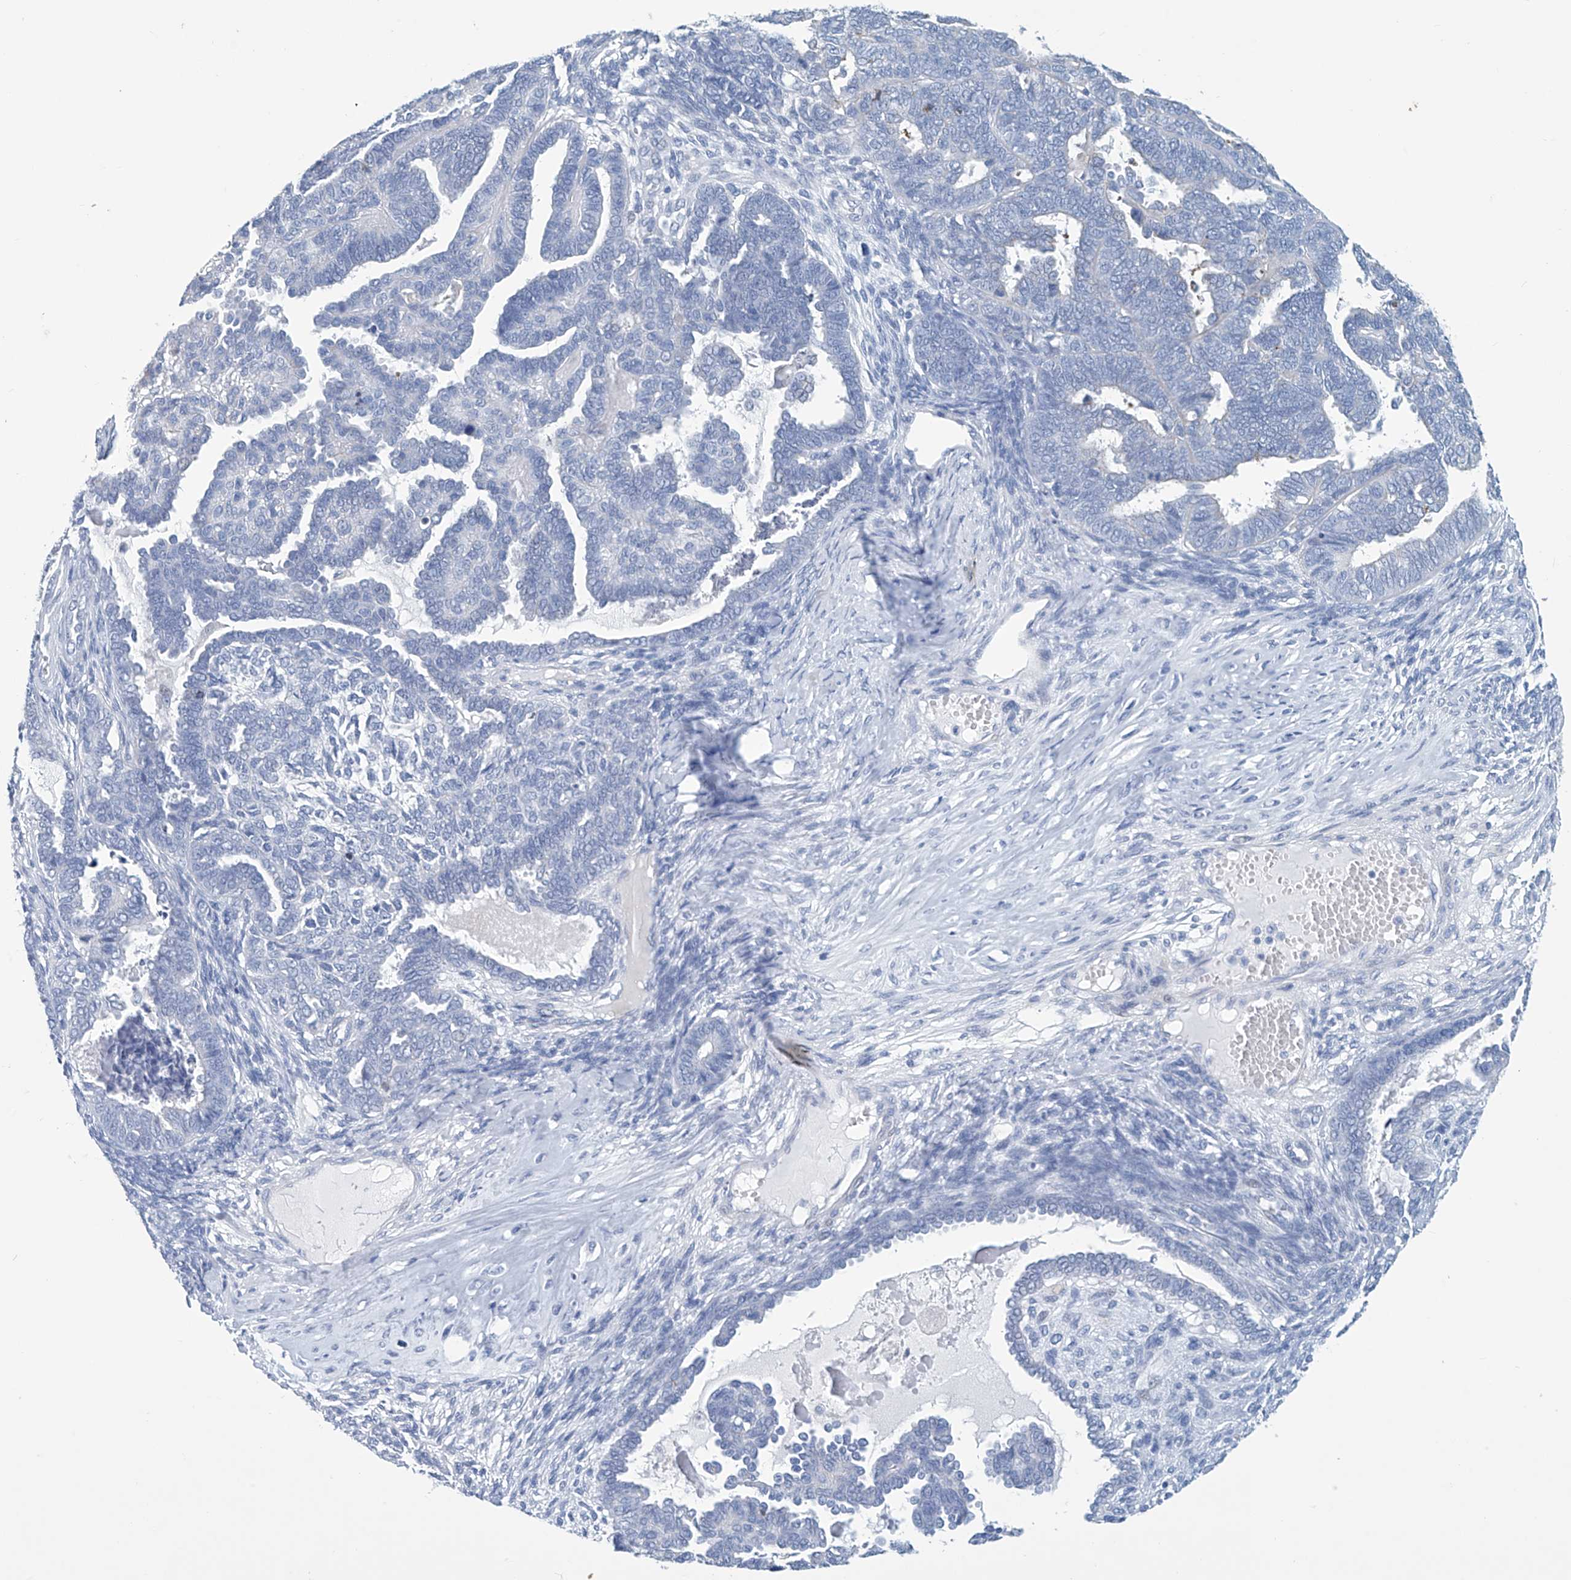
{"staining": {"intensity": "negative", "quantity": "none", "location": "none"}, "tissue": "endometrial cancer", "cell_type": "Tumor cells", "image_type": "cancer", "snomed": [{"axis": "morphology", "description": "Neoplasm, malignant, NOS"}, {"axis": "topography", "description": "Endometrium"}], "caption": "Human neoplasm (malignant) (endometrial) stained for a protein using immunohistochemistry (IHC) demonstrates no positivity in tumor cells.", "gene": "DSP", "patient": {"sex": "female", "age": 74}}